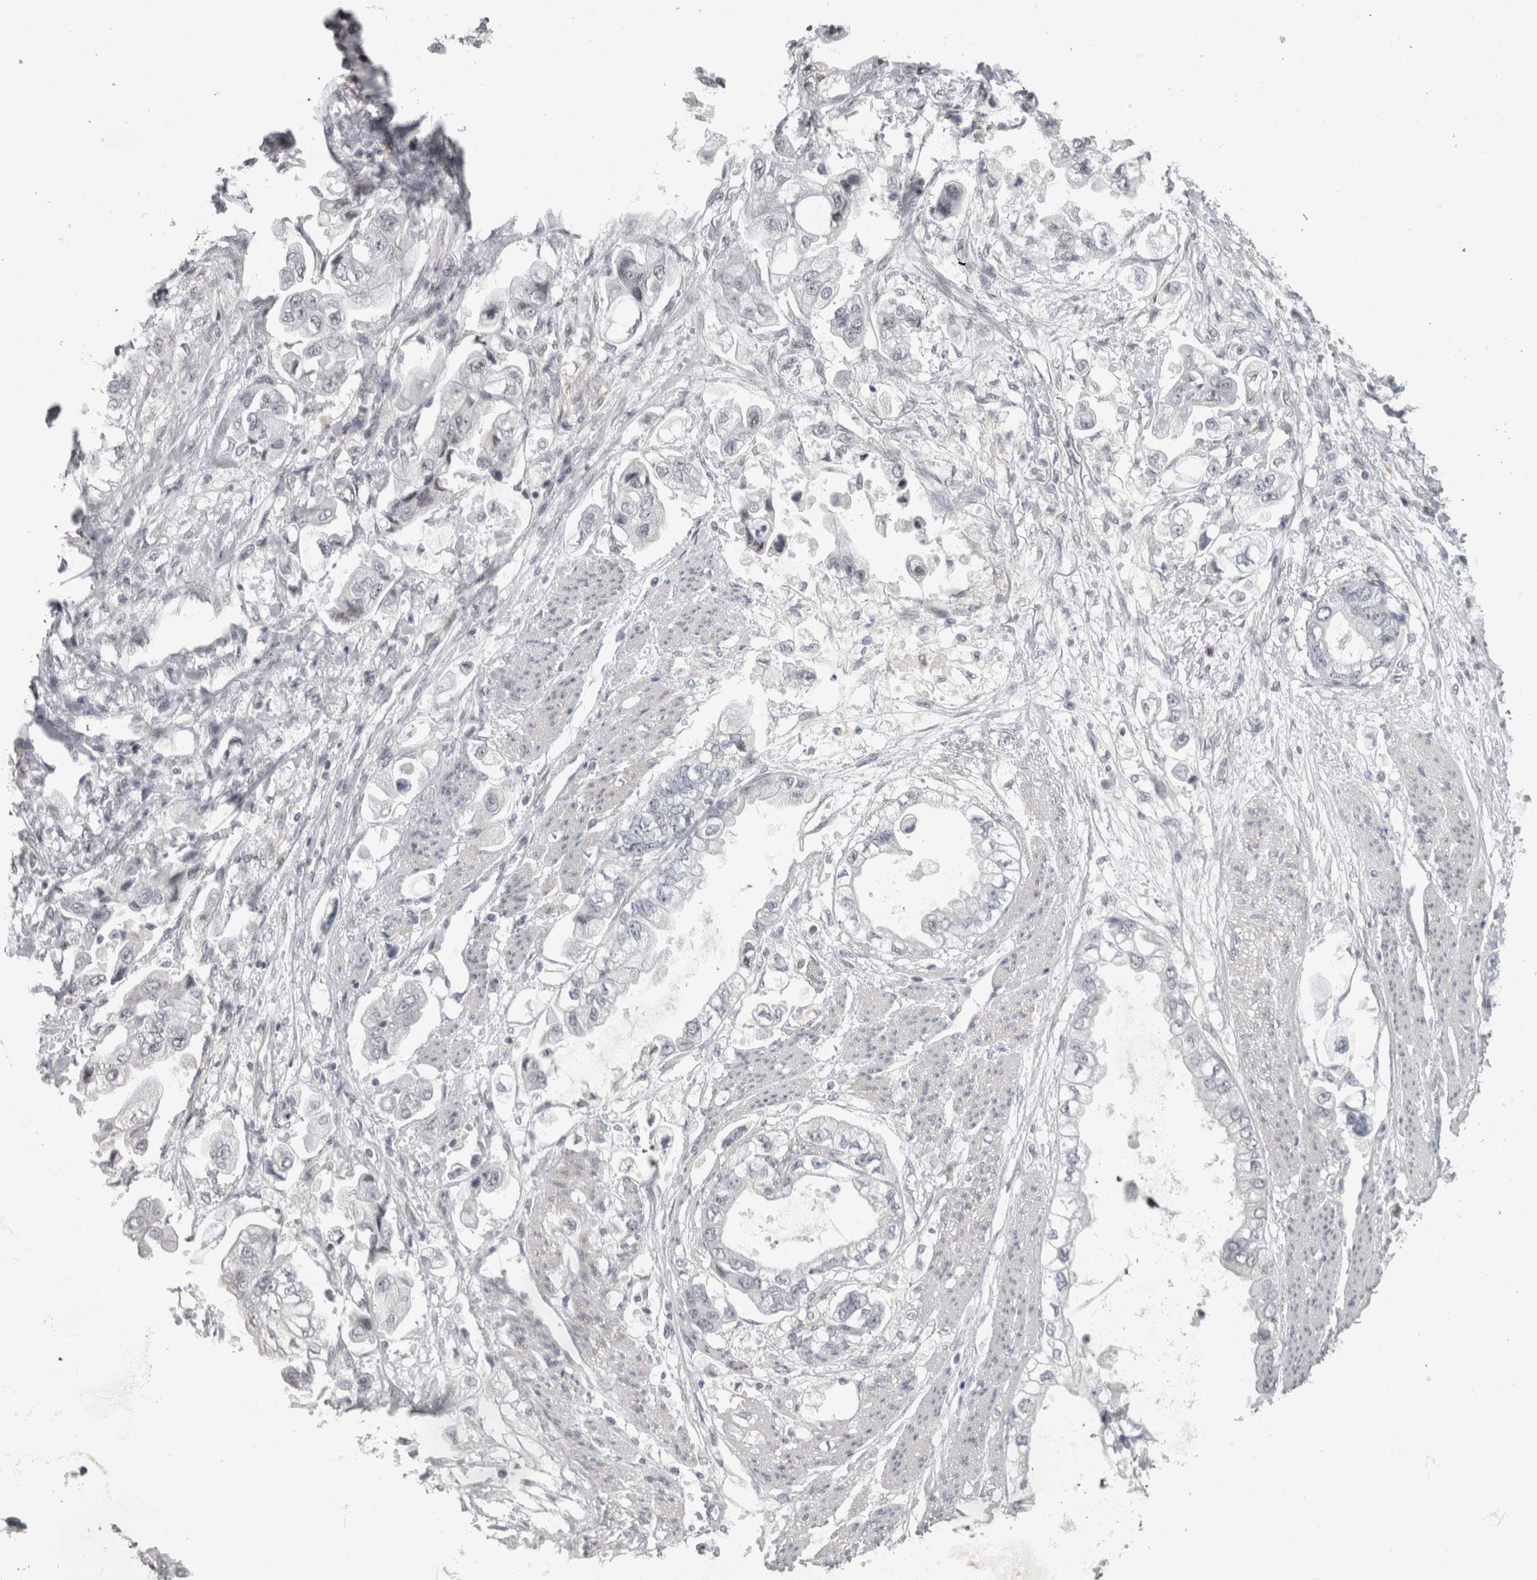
{"staining": {"intensity": "negative", "quantity": "none", "location": "none"}, "tissue": "stomach cancer", "cell_type": "Tumor cells", "image_type": "cancer", "snomed": [{"axis": "morphology", "description": "Adenocarcinoma, NOS"}, {"axis": "topography", "description": "Stomach"}], "caption": "Adenocarcinoma (stomach) was stained to show a protein in brown. There is no significant positivity in tumor cells. The staining is performed using DAB (3,3'-diaminobenzidine) brown chromogen with nuclei counter-stained in using hematoxylin.", "gene": "PPP1R12B", "patient": {"sex": "male", "age": 62}}